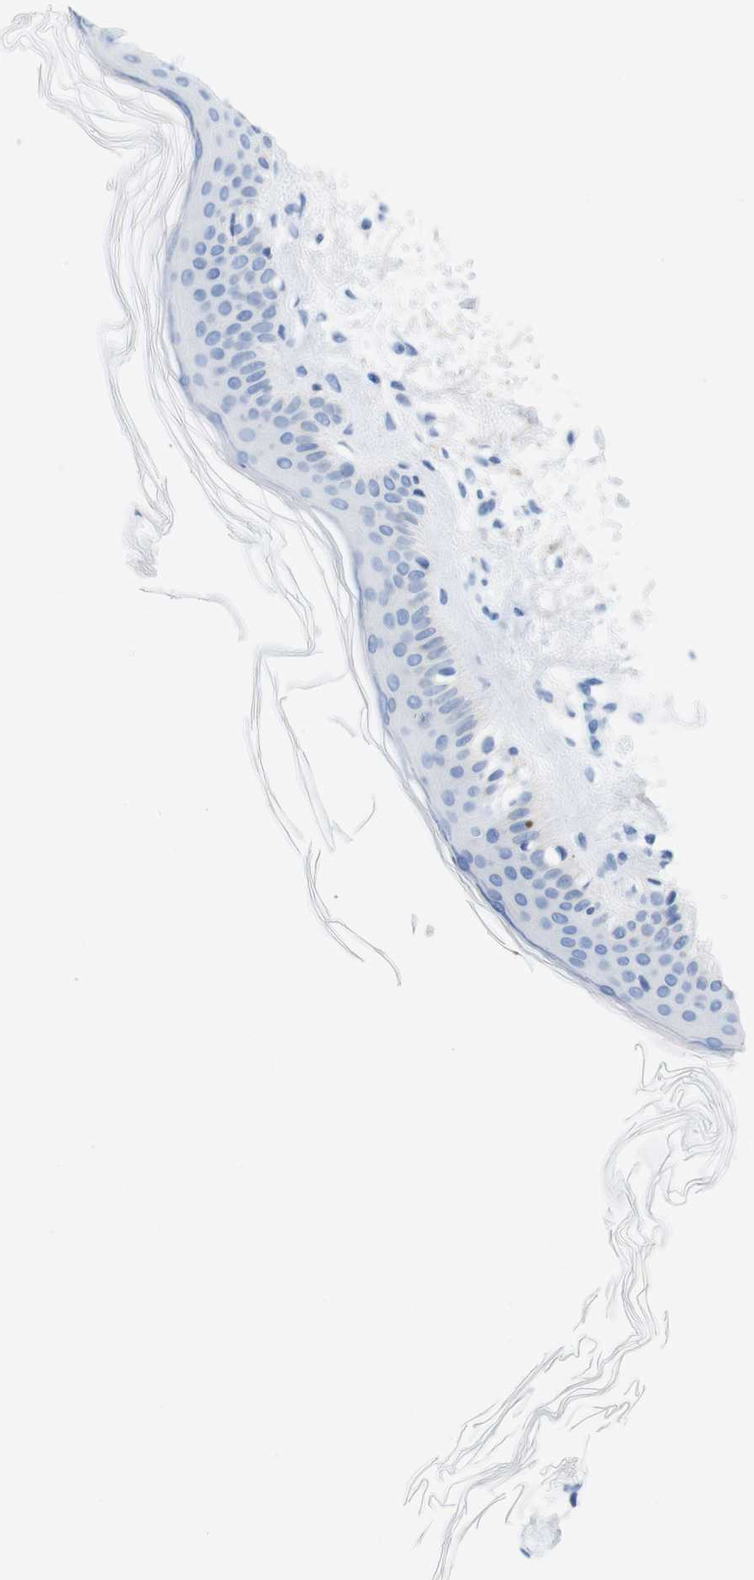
{"staining": {"intensity": "weak", "quantity": "<25%", "location": "cytoplasmic/membranous"}, "tissue": "skin", "cell_type": "Keratinocytes", "image_type": "normal", "snomed": [{"axis": "morphology", "description": "Normal tissue, NOS"}, {"axis": "topography", "description": "Skin"}], "caption": "Human skin stained for a protein using immunohistochemistry (IHC) demonstrates no staining in keratinocytes.", "gene": "LAG3", "patient": {"sex": "female", "age": 56}}